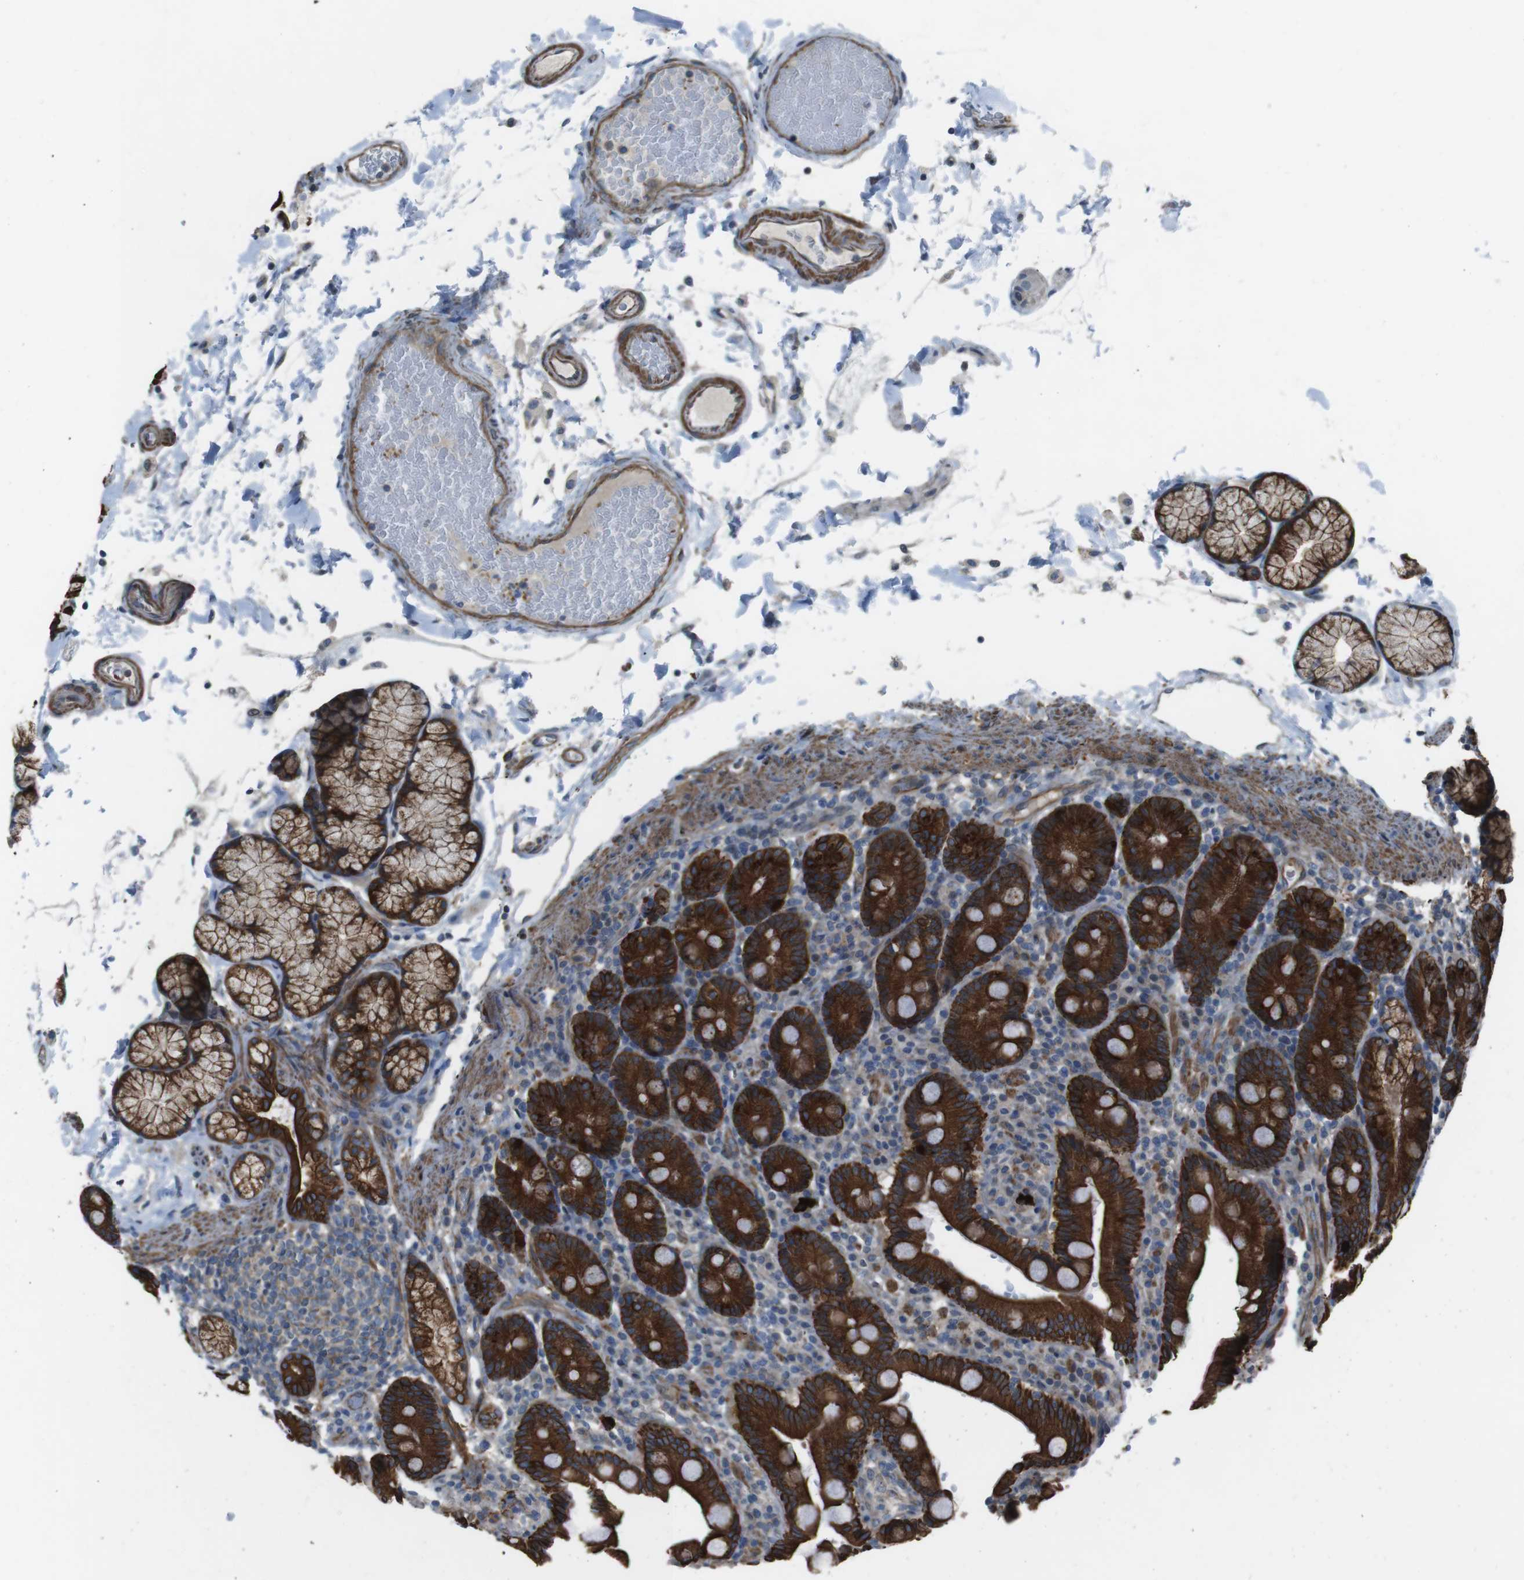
{"staining": {"intensity": "strong", "quantity": ">75%", "location": "cytoplasmic/membranous"}, "tissue": "duodenum", "cell_type": "Glandular cells", "image_type": "normal", "snomed": [{"axis": "morphology", "description": "Normal tissue, NOS"}, {"axis": "topography", "description": "Small intestine, NOS"}], "caption": "Protein analysis of normal duodenum shows strong cytoplasmic/membranous expression in about >75% of glandular cells.", "gene": "FAM174B", "patient": {"sex": "female", "age": 71}}